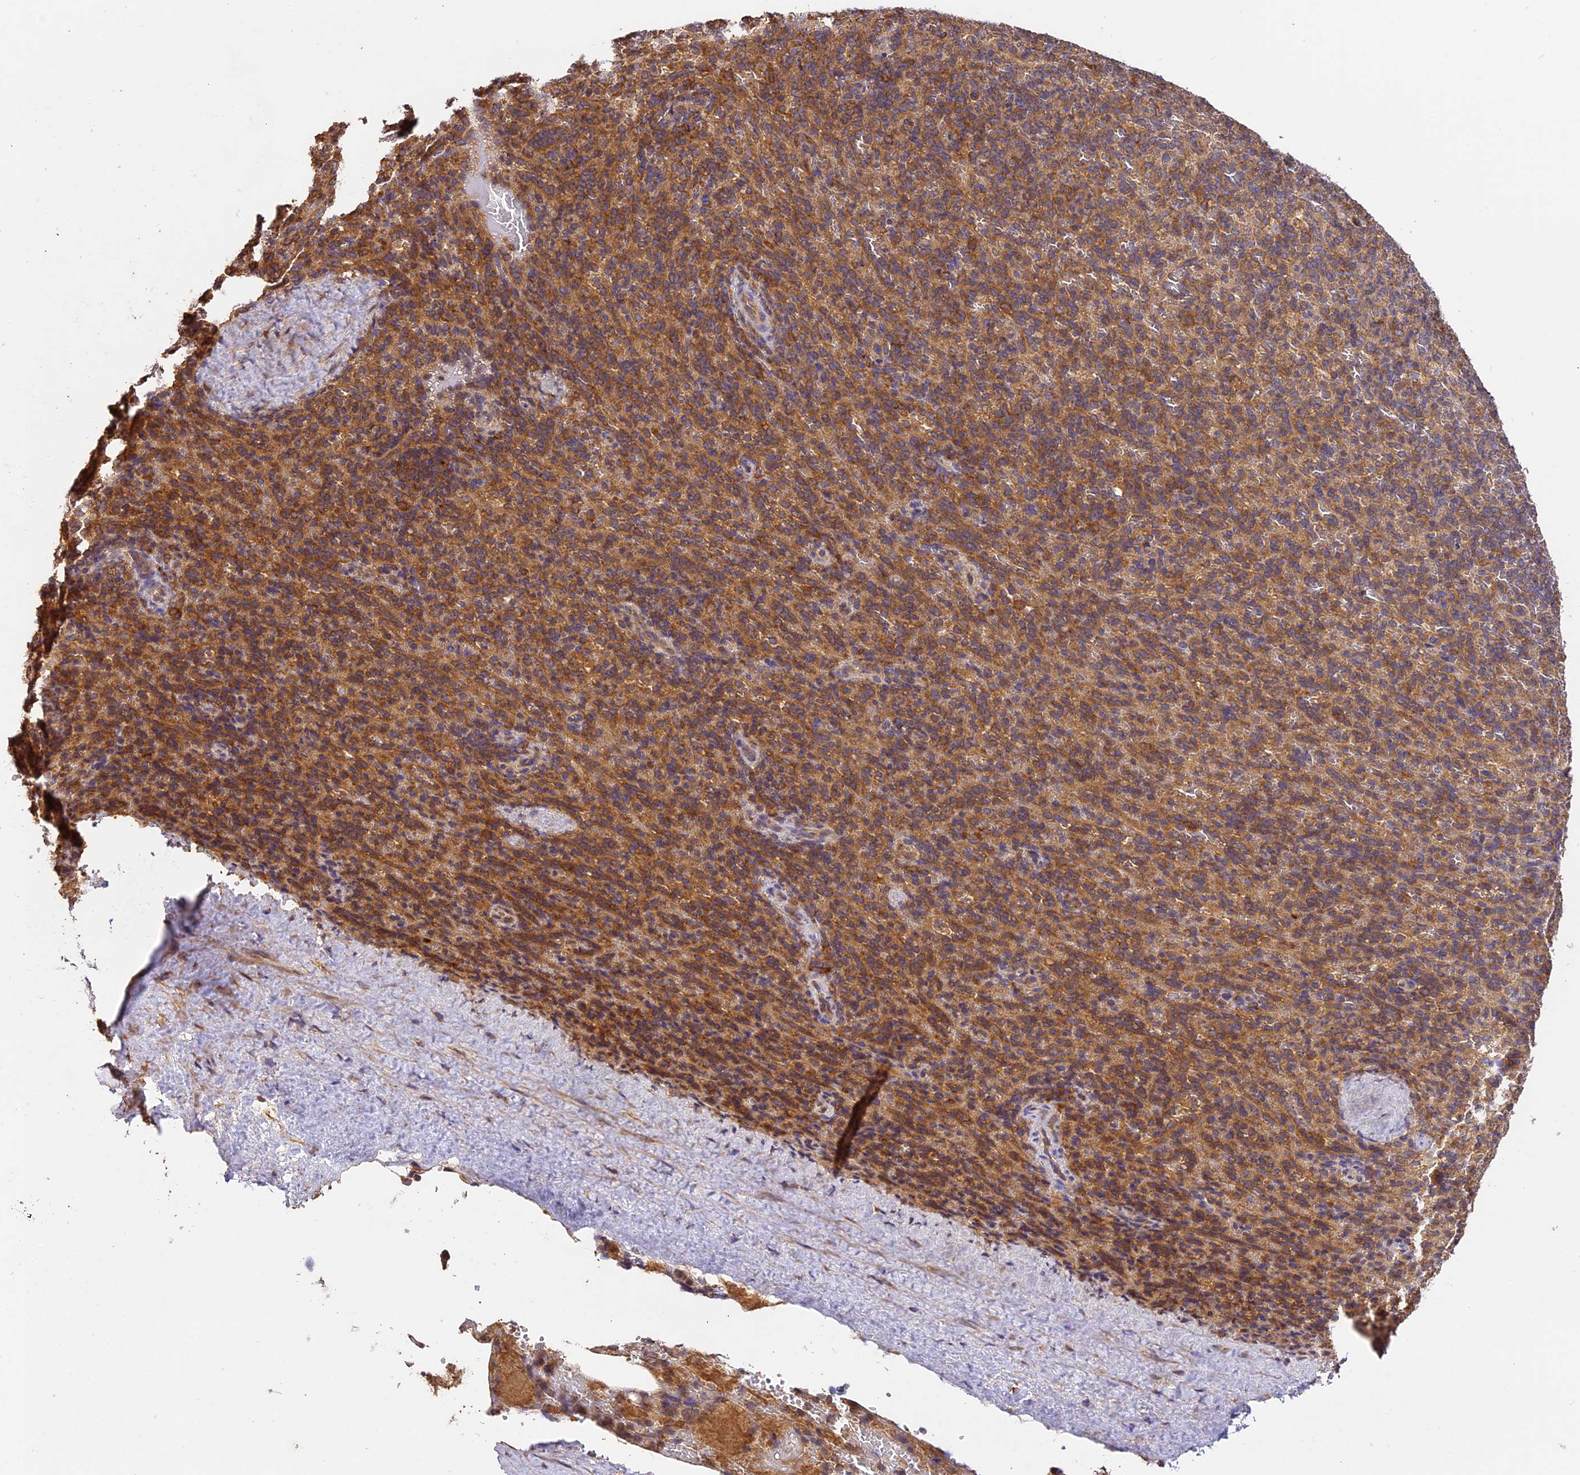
{"staining": {"intensity": "moderate", "quantity": "25%-75%", "location": "cytoplasmic/membranous"}, "tissue": "spleen", "cell_type": "Cells in red pulp", "image_type": "normal", "snomed": [{"axis": "morphology", "description": "Normal tissue, NOS"}, {"axis": "topography", "description": "Spleen"}], "caption": "About 25%-75% of cells in red pulp in benign human spleen display moderate cytoplasmic/membranous protein staining as visualized by brown immunohistochemical staining.", "gene": "BRAP", "patient": {"sex": "female", "age": 21}}